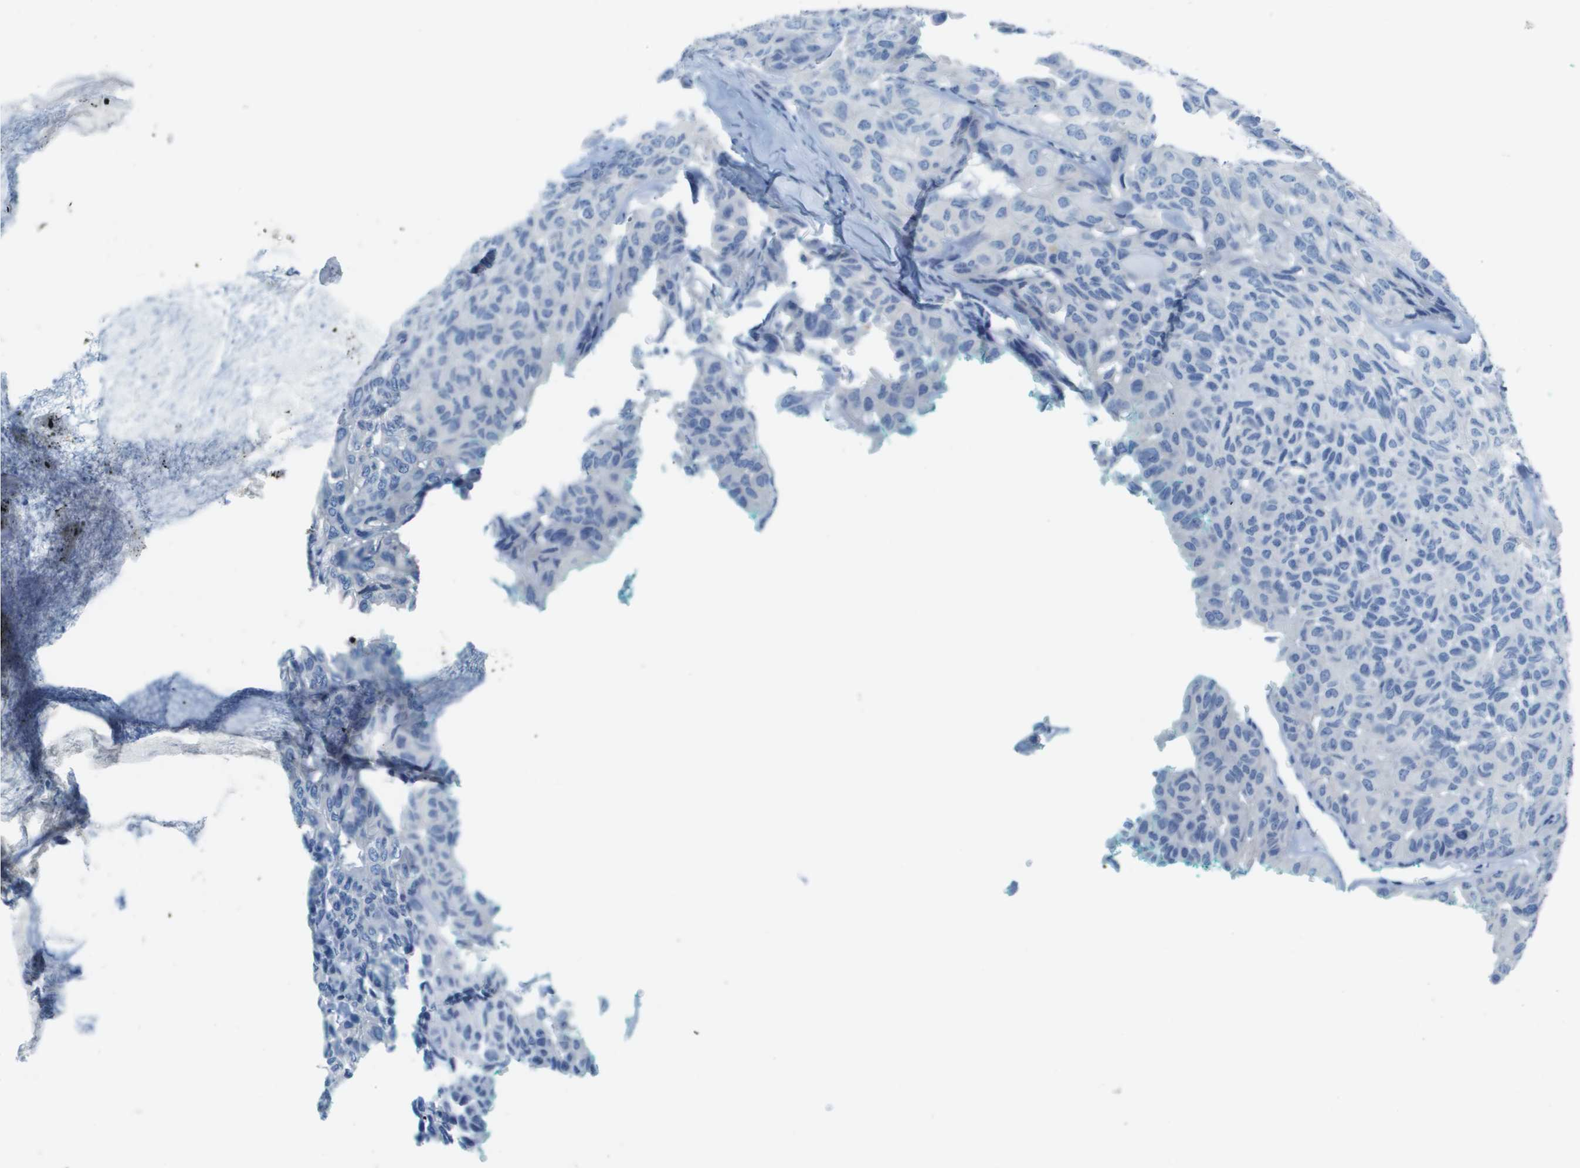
{"staining": {"intensity": "negative", "quantity": "none", "location": "none"}, "tissue": "head and neck cancer", "cell_type": "Tumor cells", "image_type": "cancer", "snomed": [{"axis": "morphology", "description": "Adenocarcinoma, NOS"}, {"axis": "topography", "description": "Salivary gland, NOS"}, {"axis": "topography", "description": "Head-Neck"}], "caption": "This is a histopathology image of immunohistochemistry staining of adenocarcinoma (head and neck), which shows no positivity in tumor cells. (DAB IHC visualized using brightfield microscopy, high magnification).", "gene": "CD46", "patient": {"sex": "female", "age": 76}}